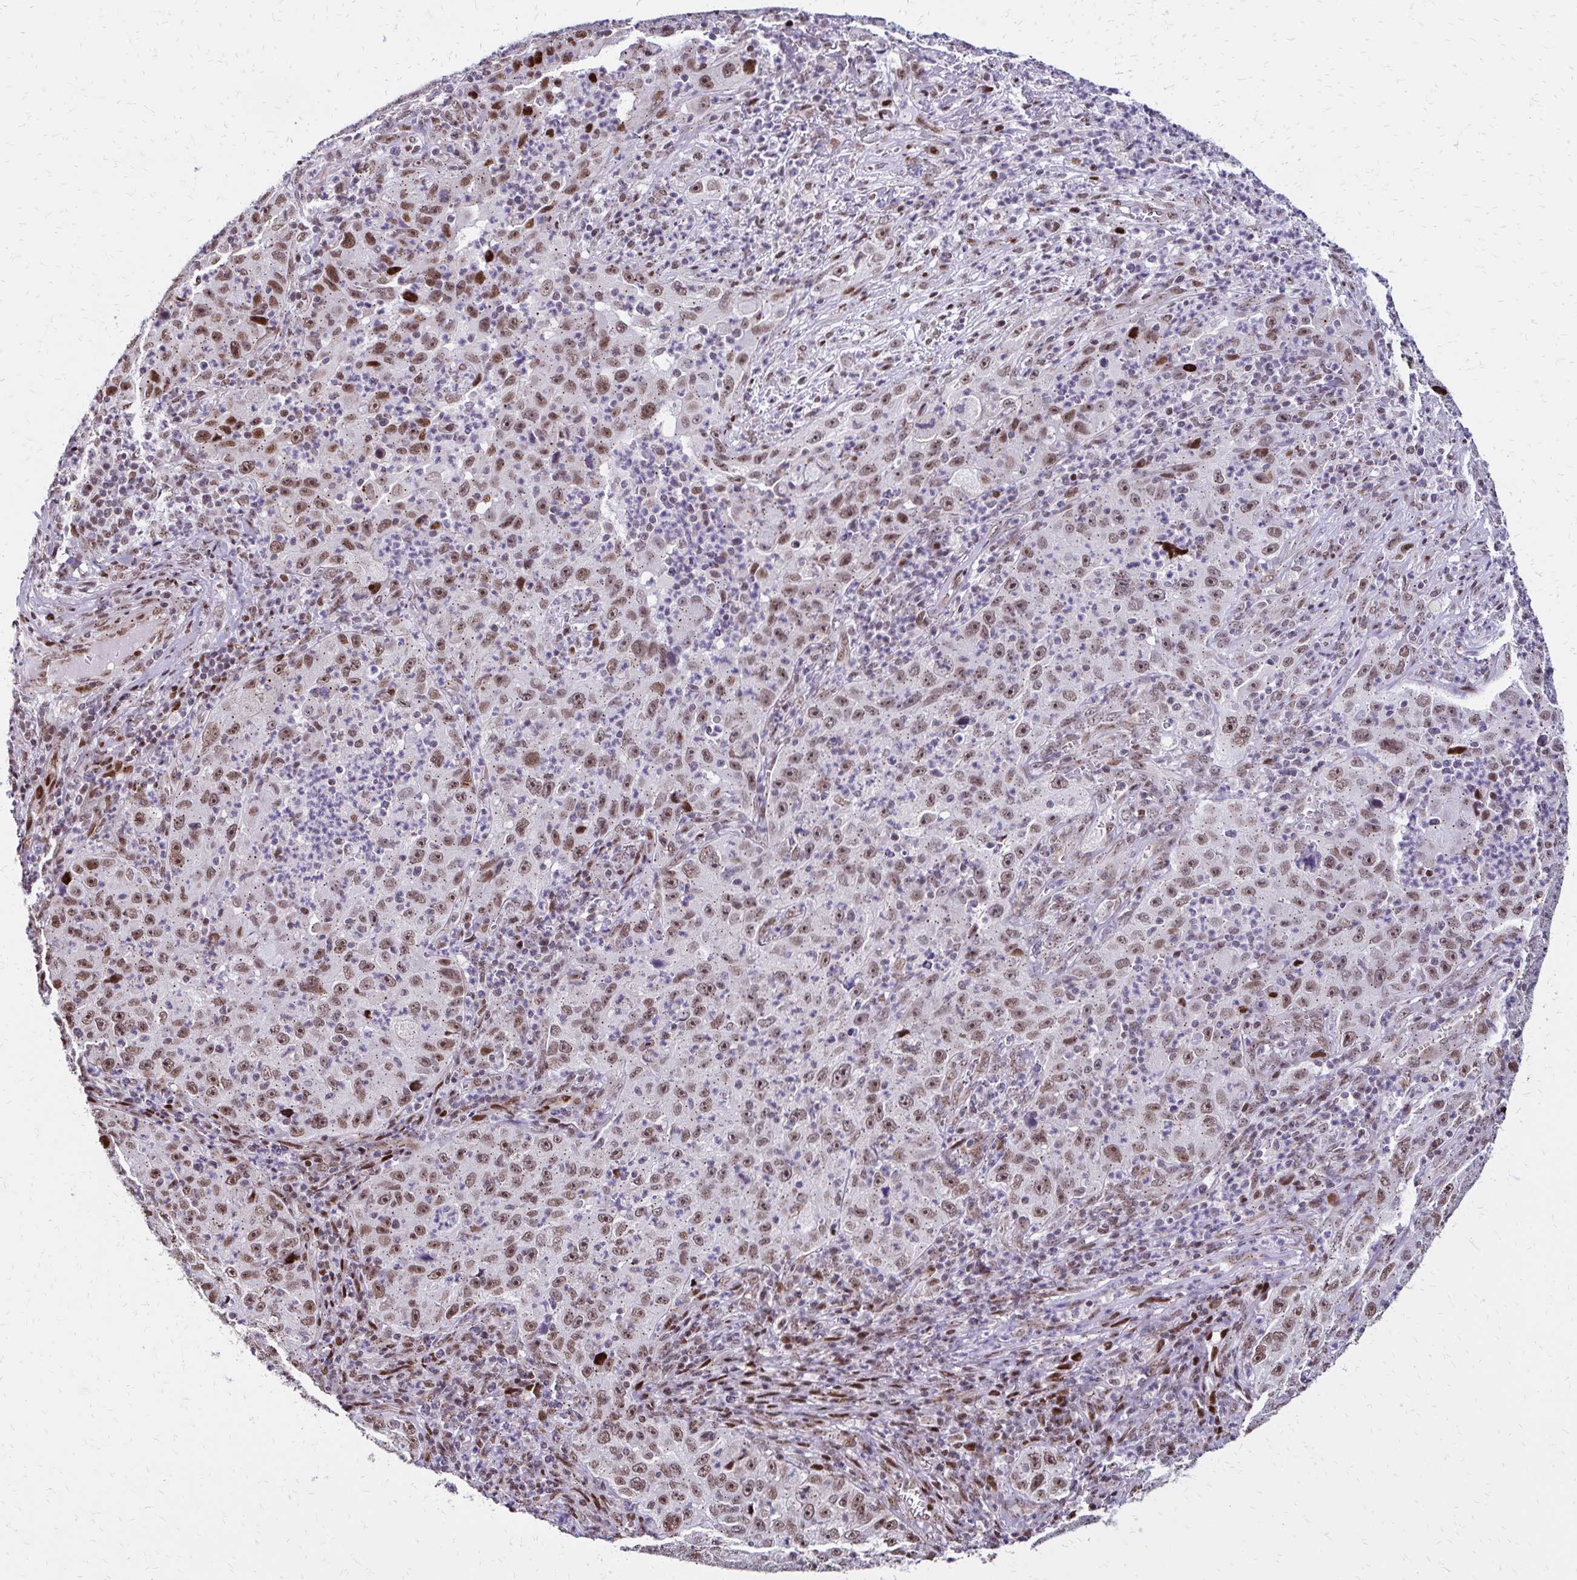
{"staining": {"intensity": "moderate", "quantity": "25%-75%", "location": "nuclear"}, "tissue": "lung cancer", "cell_type": "Tumor cells", "image_type": "cancer", "snomed": [{"axis": "morphology", "description": "Squamous cell carcinoma, NOS"}, {"axis": "topography", "description": "Lung"}], "caption": "Lung squamous cell carcinoma stained for a protein reveals moderate nuclear positivity in tumor cells.", "gene": "TOB1", "patient": {"sex": "male", "age": 71}}